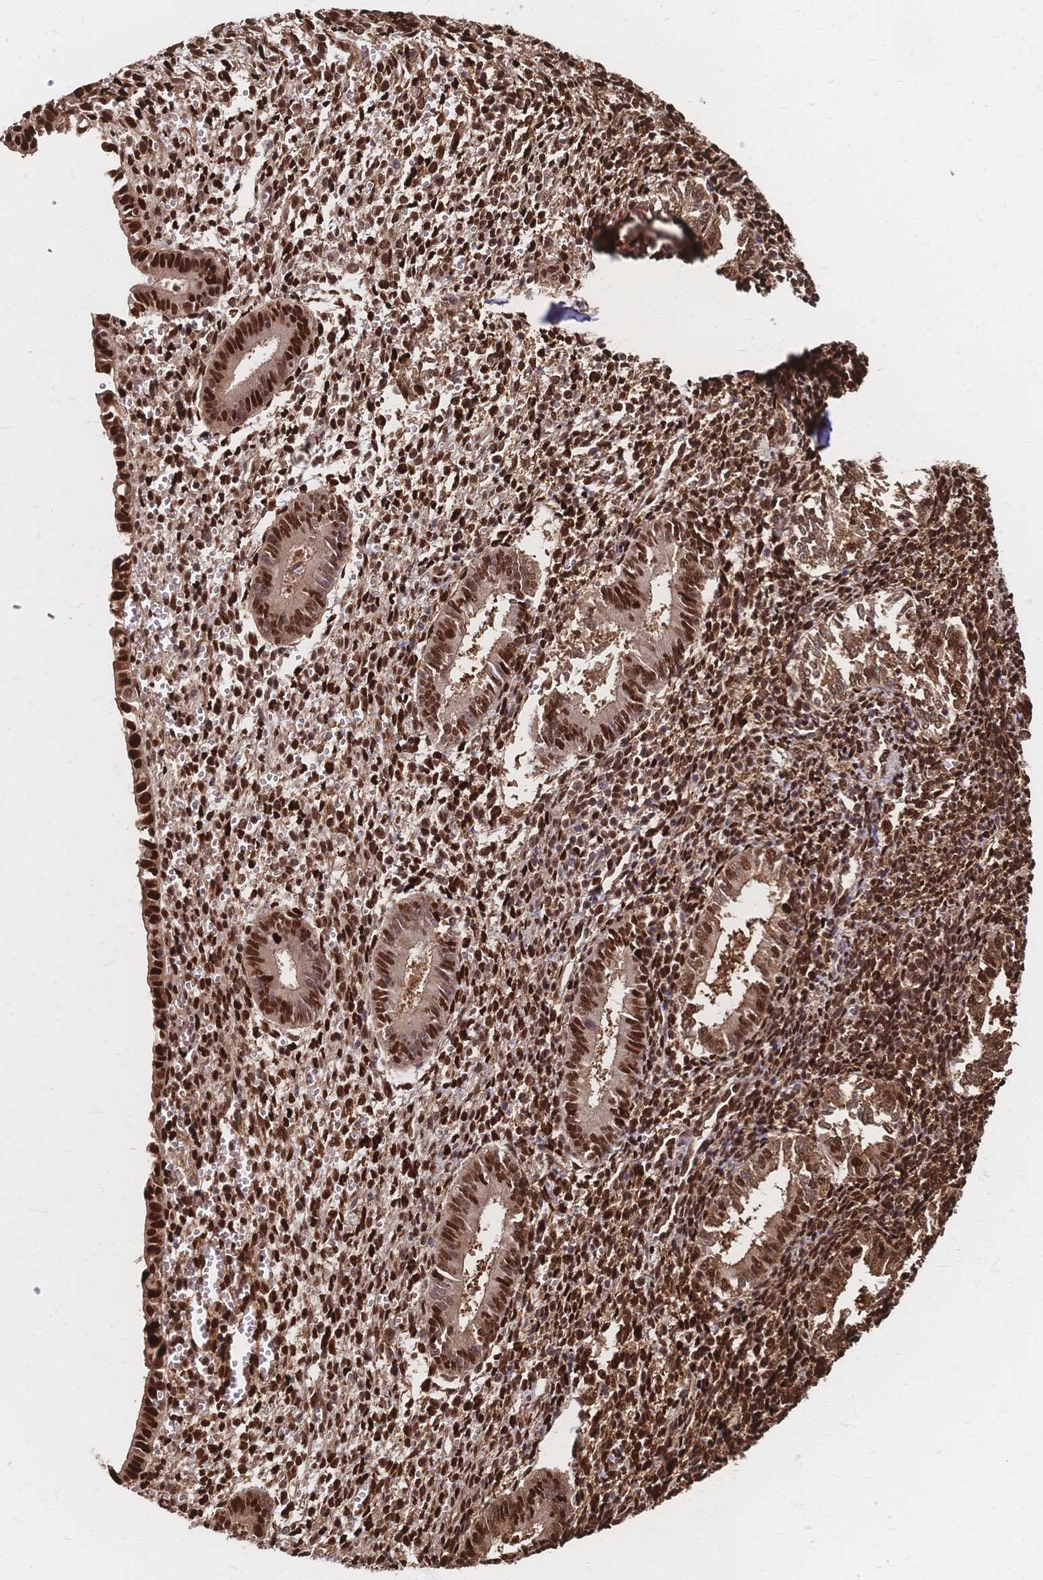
{"staining": {"intensity": "moderate", "quantity": ">75%", "location": "nuclear"}, "tissue": "endometrium", "cell_type": "Cells in endometrial stroma", "image_type": "normal", "snomed": [{"axis": "morphology", "description": "Normal tissue, NOS"}, {"axis": "topography", "description": "Endometrium"}], "caption": "Moderate nuclear expression is identified in about >75% of cells in endometrial stroma in unremarkable endometrium. The protein of interest is shown in brown color, while the nuclei are stained blue.", "gene": "HDGF", "patient": {"sex": "female", "age": 25}}